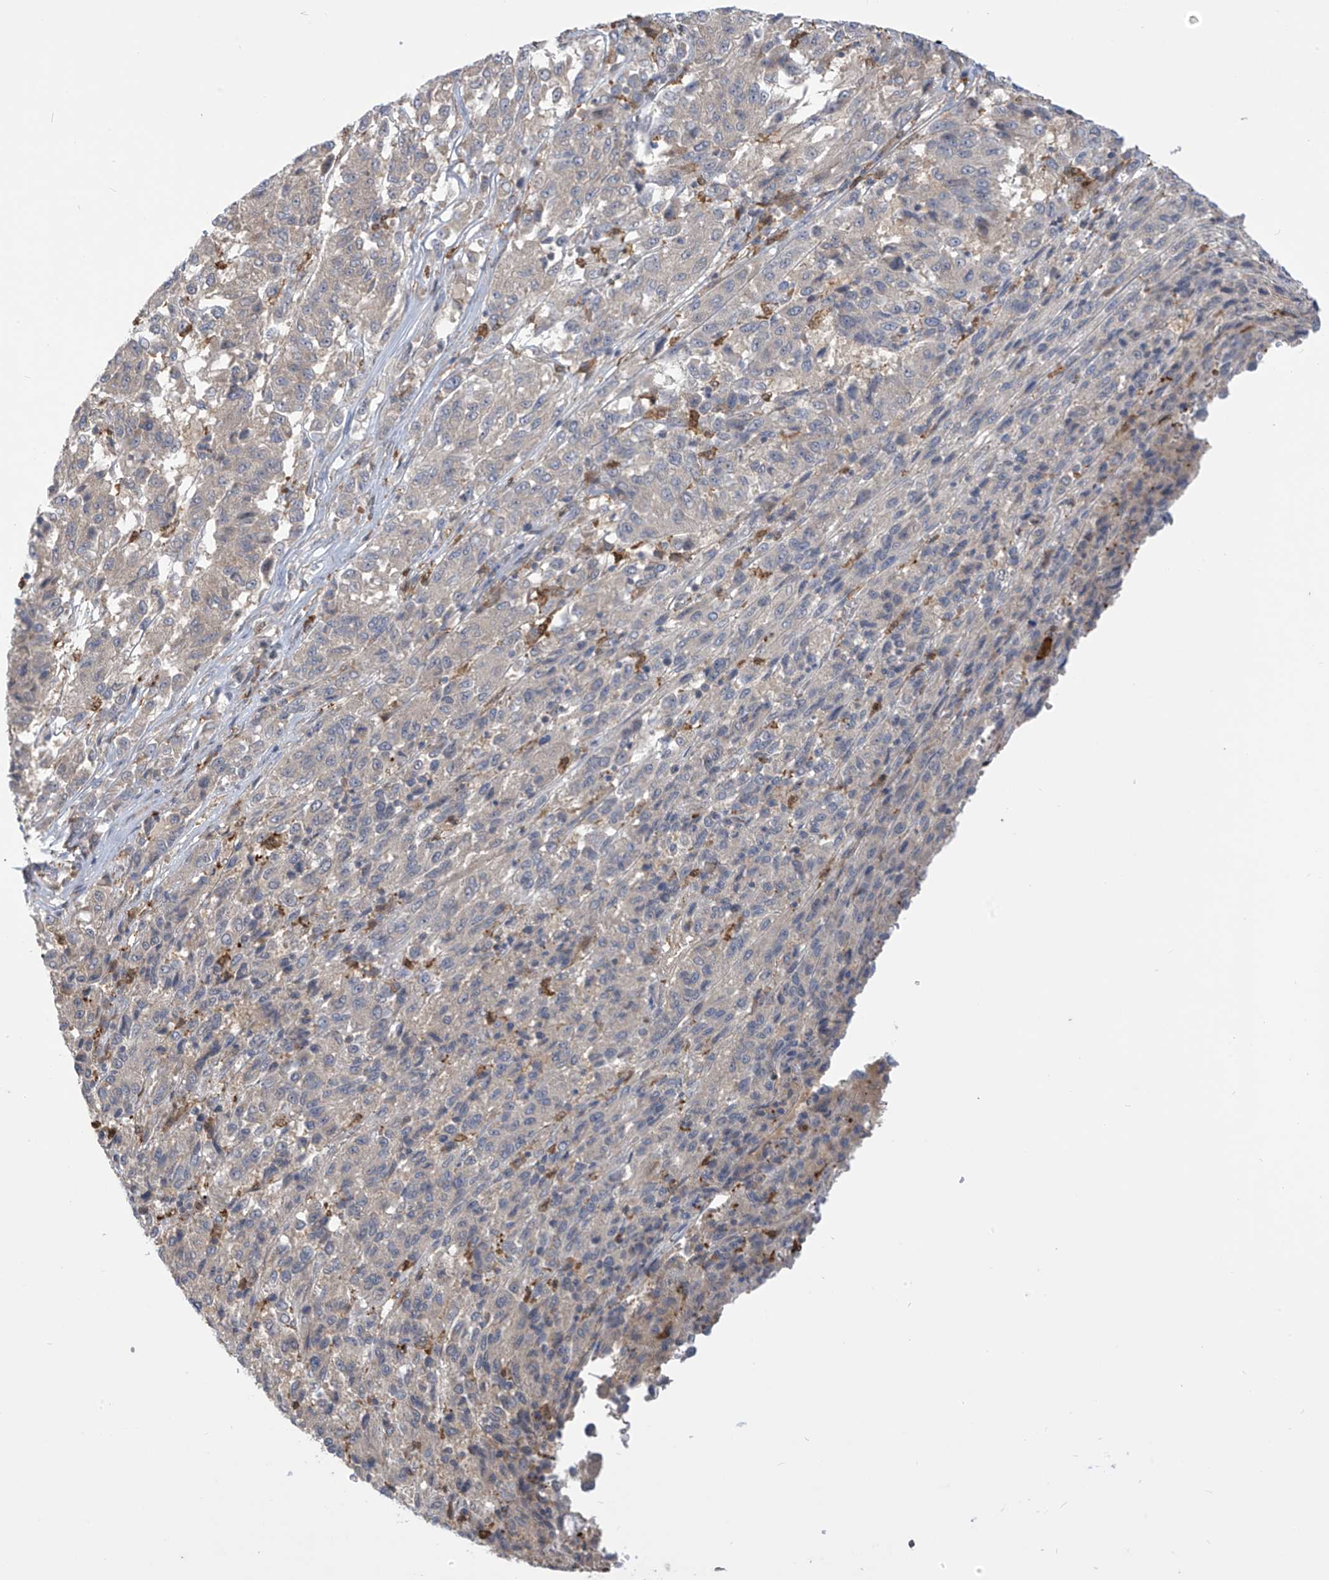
{"staining": {"intensity": "negative", "quantity": "none", "location": "none"}, "tissue": "melanoma", "cell_type": "Tumor cells", "image_type": "cancer", "snomed": [{"axis": "morphology", "description": "Malignant melanoma, Metastatic site"}, {"axis": "topography", "description": "Lung"}], "caption": "Protein analysis of melanoma exhibits no significant expression in tumor cells. (IHC, brightfield microscopy, high magnification).", "gene": "IDH1", "patient": {"sex": "male", "age": 64}}